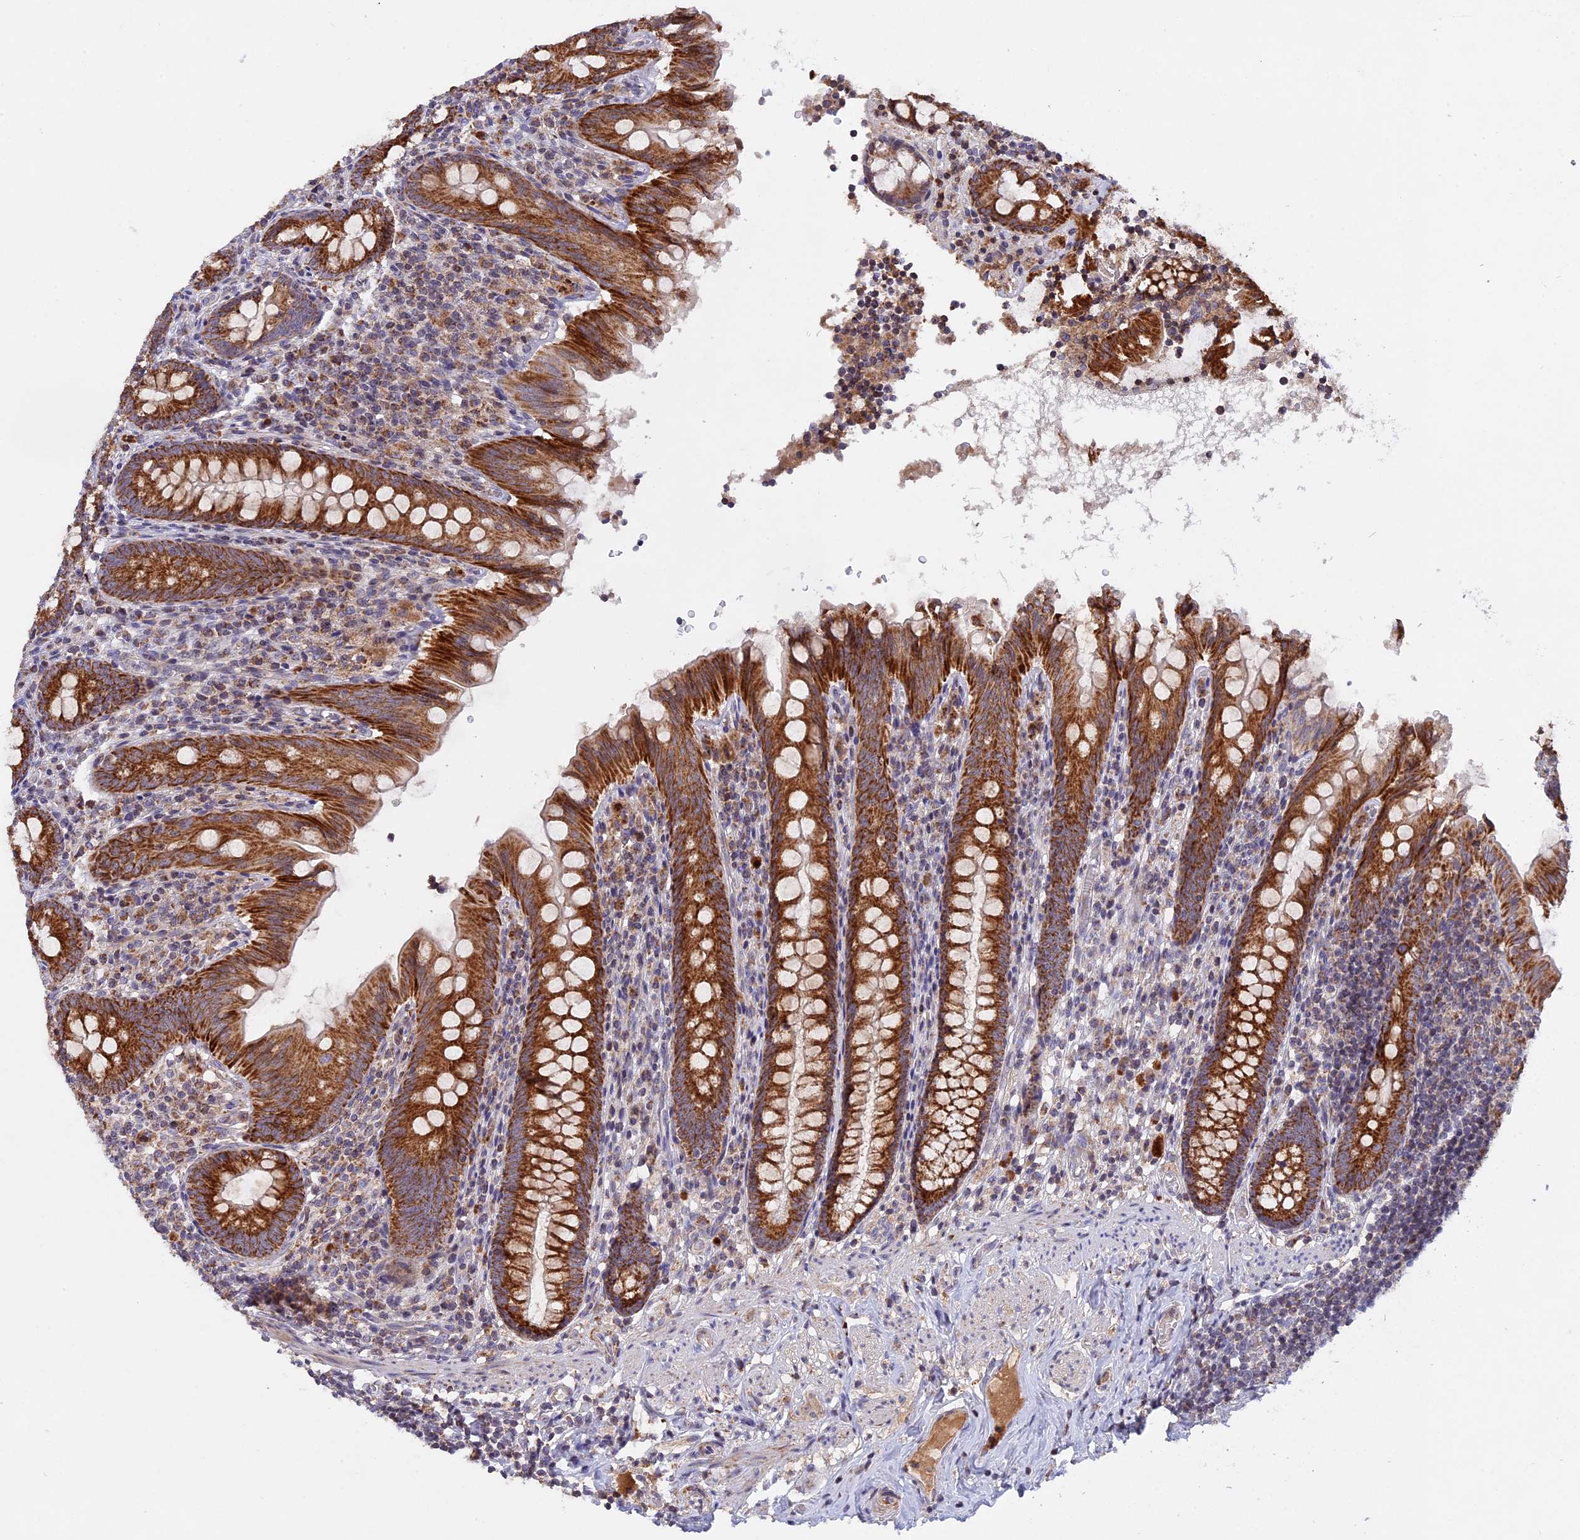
{"staining": {"intensity": "strong", "quantity": ">75%", "location": "cytoplasmic/membranous"}, "tissue": "appendix", "cell_type": "Glandular cells", "image_type": "normal", "snomed": [{"axis": "morphology", "description": "Normal tissue, NOS"}, {"axis": "topography", "description": "Appendix"}], "caption": "Unremarkable appendix was stained to show a protein in brown. There is high levels of strong cytoplasmic/membranous staining in about >75% of glandular cells. The staining is performed using DAB (3,3'-diaminobenzidine) brown chromogen to label protein expression. The nuclei are counter-stained blue using hematoxylin.", "gene": "MPV17L", "patient": {"sex": "male", "age": 55}}